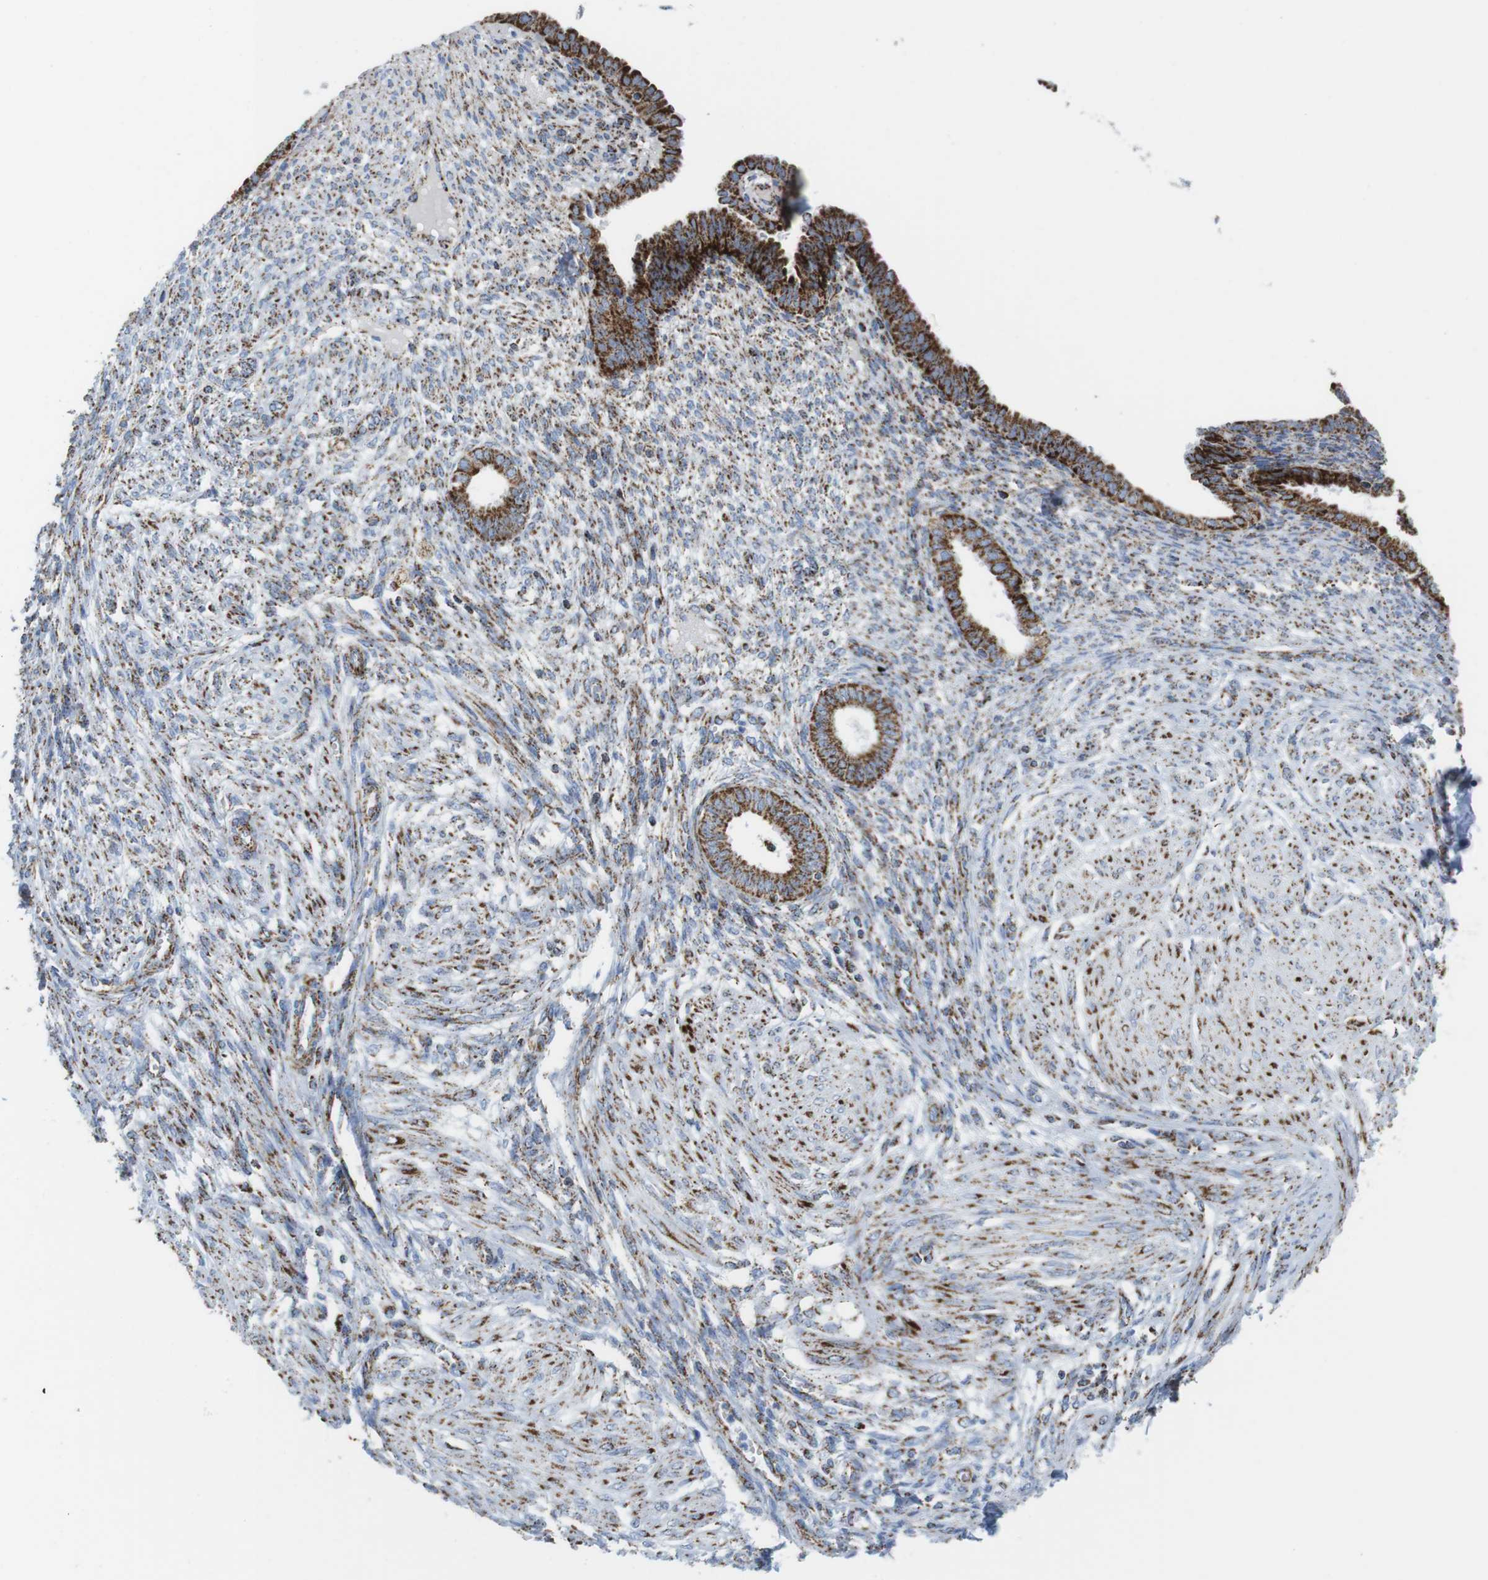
{"staining": {"intensity": "moderate", "quantity": "25%-75%", "location": "cytoplasmic/membranous"}, "tissue": "endometrium", "cell_type": "Cells in endometrial stroma", "image_type": "normal", "snomed": [{"axis": "morphology", "description": "Normal tissue, NOS"}, {"axis": "topography", "description": "Endometrium"}], "caption": "DAB (3,3'-diaminobenzidine) immunohistochemical staining of unremarkable endometrium shows moderate cytoplasmic/membranous protein staining in approximately 25%-75% of cells in endometrial stroma. (Brightfield microscopy of DAB IHC at high magnification).", "gene": "ATP5PO", "patient": {"sex": "female", "age": 72}}